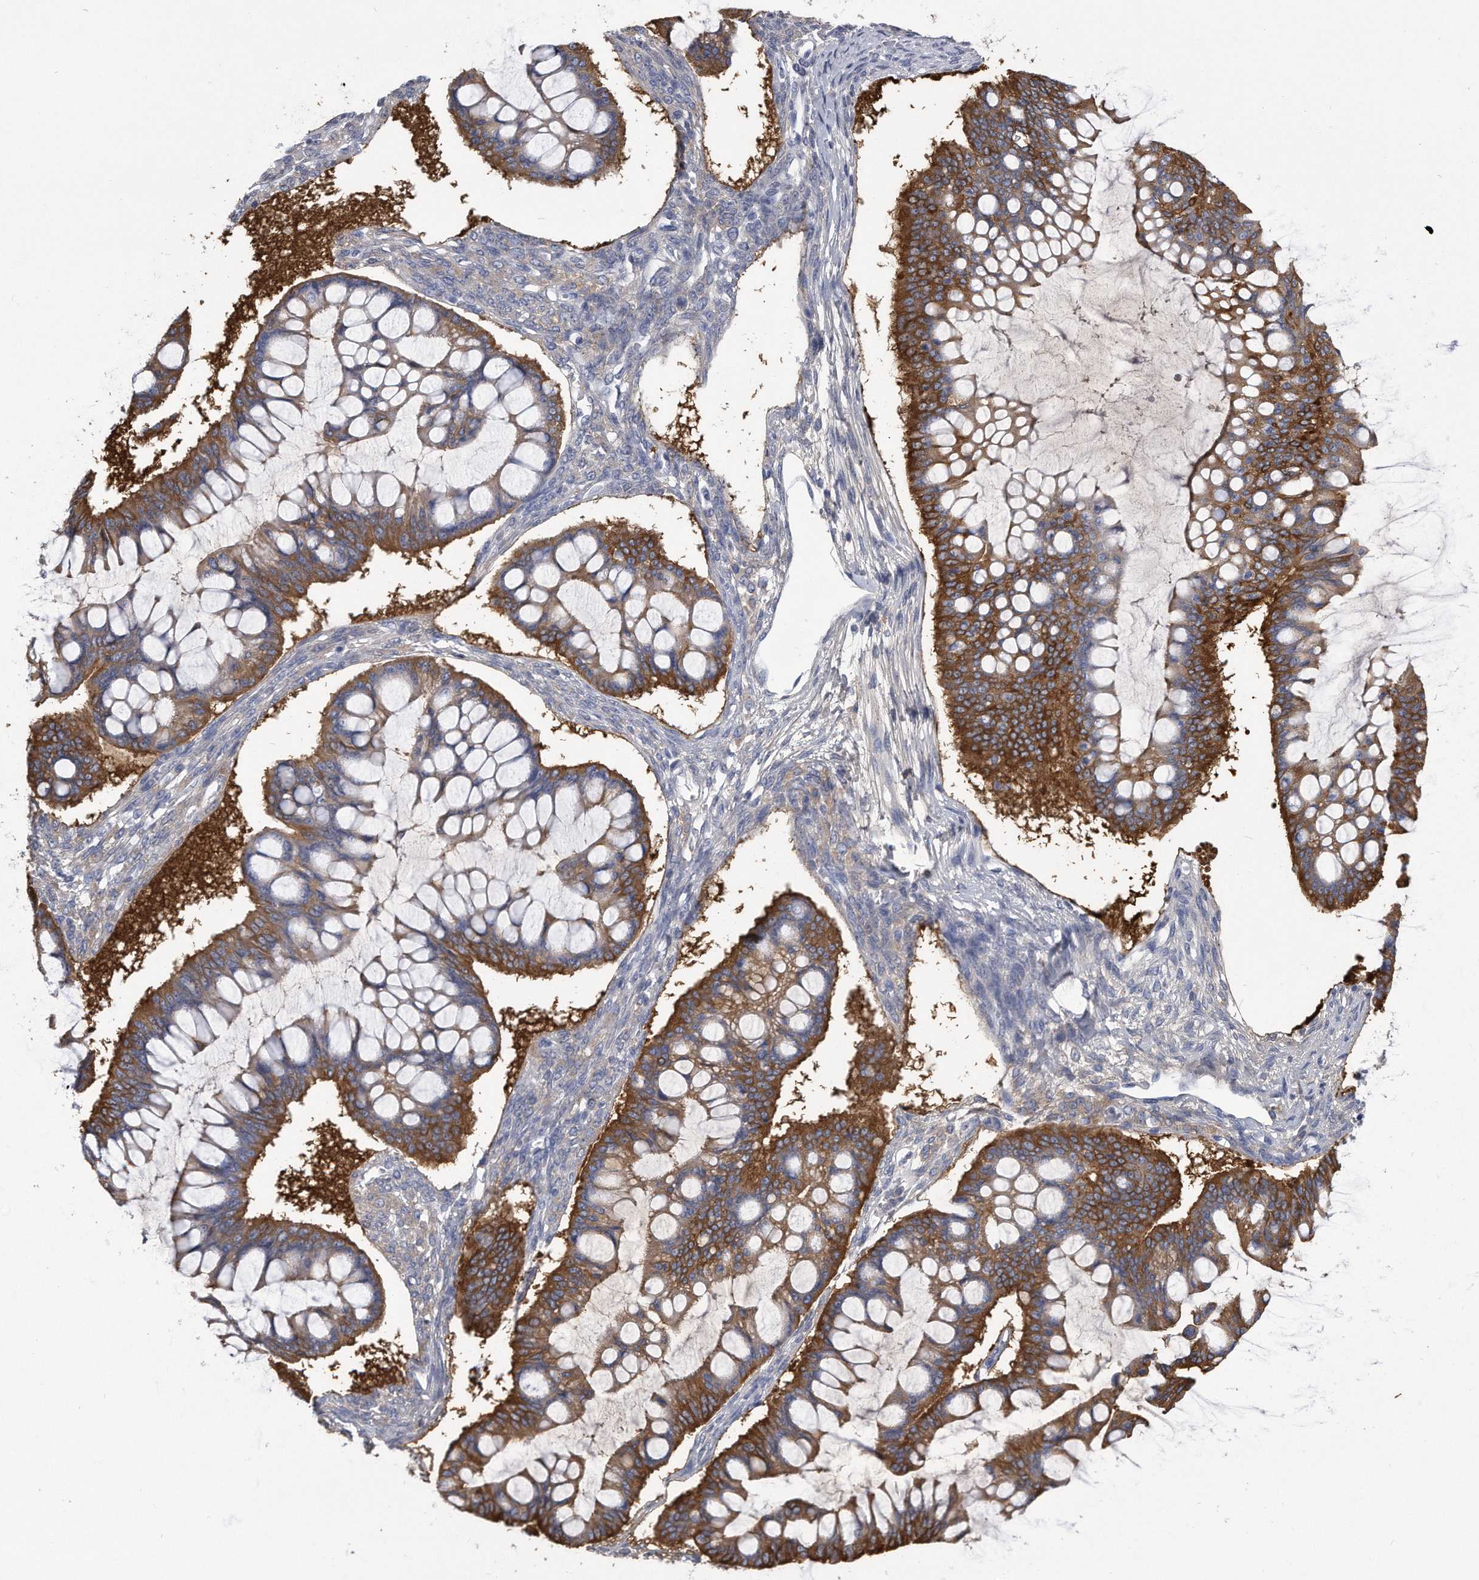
{"staining": {"intensity": "strong", "quantity": ">75%", "location": "cytoplasmic/membranous"}, "tissue": "ovarian cancer", "cell_type": "Tumor cells", "image_type": "cancer", "snomed": [{"axis": "morphology", "description": "Cystadenocarcinoma, mucinous, NOS"}, {"axis": "topography", "description": "Ovary"}], "caption": "Strong cytoplasmic/membranous protein staining is identified in about >75% of tumor cells in mucinous cystadenocarcinoma (ovarian).", "gene": "PYGB", "patient": {"sex": "female", "age": 73}}